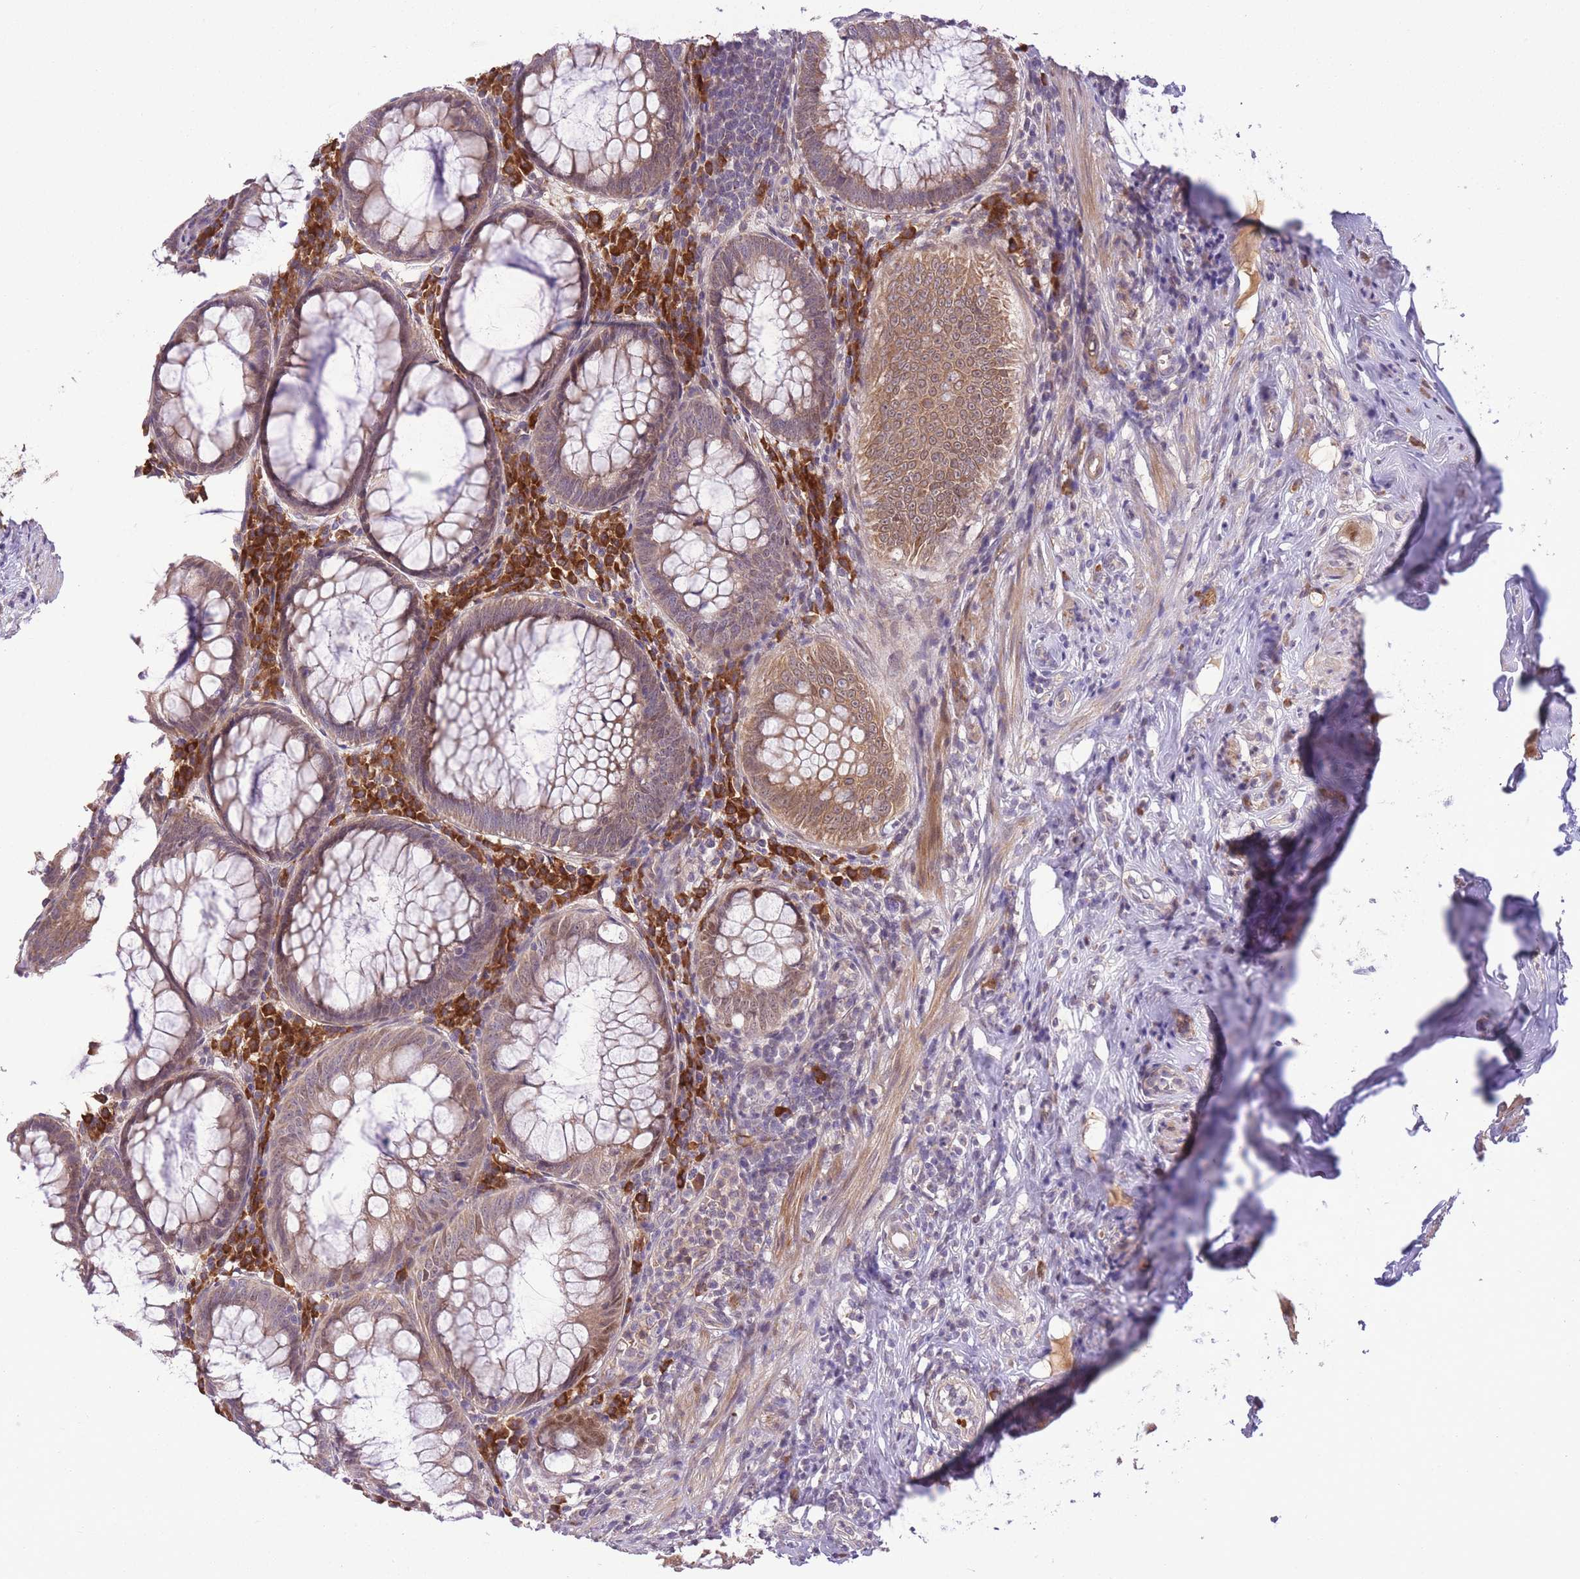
{"staining": {"intensity": "moderate", "quantity": ">75%", "location": "cytoplasmic/membranous"}, "tissue": "appendix", "cell_type": "Glandular cells", "image_type": "normal", "snomed": [{"axis": "morphology", "description": "Normal tissue, NOS"}, {"axis": "topography", "description": "Appendix"}], "caption": "Appendix stained with DAB (3,3'-diaminobenzidine) immunohistochemistry (IHC) exhibits medium levels of moderate cytoplasmic/membranous staining in about >75% of glandular cells.", "gene": "POLR3F", "patient": {"sex": "male", "age": 83}}